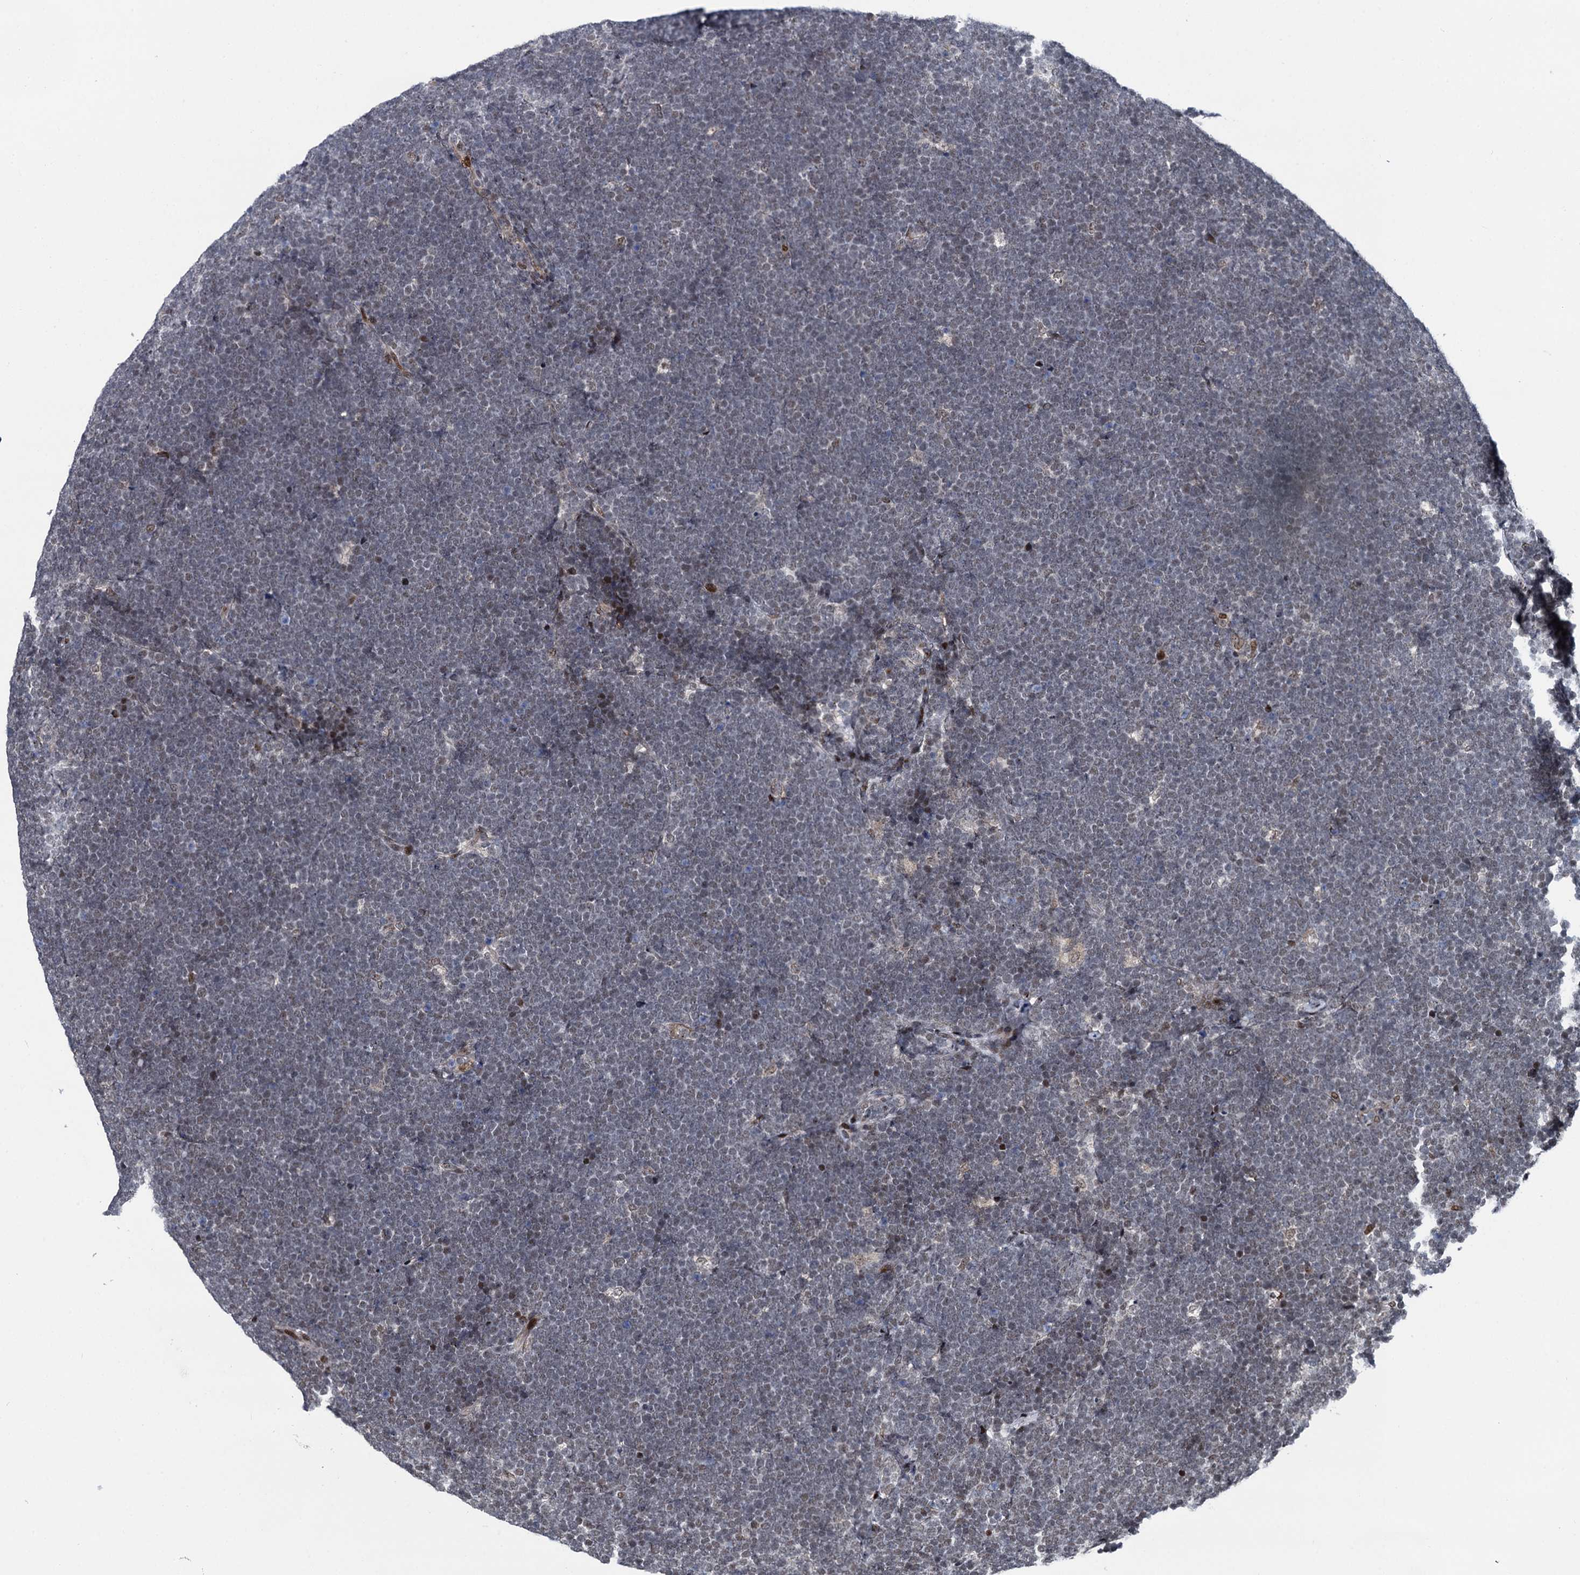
{"staining": {"intensity": "weak", "quantity": "<25%", "location": "nuclear"}, "tissue": "lymphoma", "cell_type": "Tumor cells", "image_type": "cancer", "snomed": [{"axis": "morphology", "description": "Malignant lymphoma, non-Hodgkin's type, High grade"}, {"axis": "topography", "description": "Lymph node"}], "caption": "Human high-grade malignant lymphoma, non-Hodgkin's type stained for a protein using IHC exhibits no staining in tumor cells.", "gene": "RUFY2", "patient": {"sex": "male", "age": 13}}